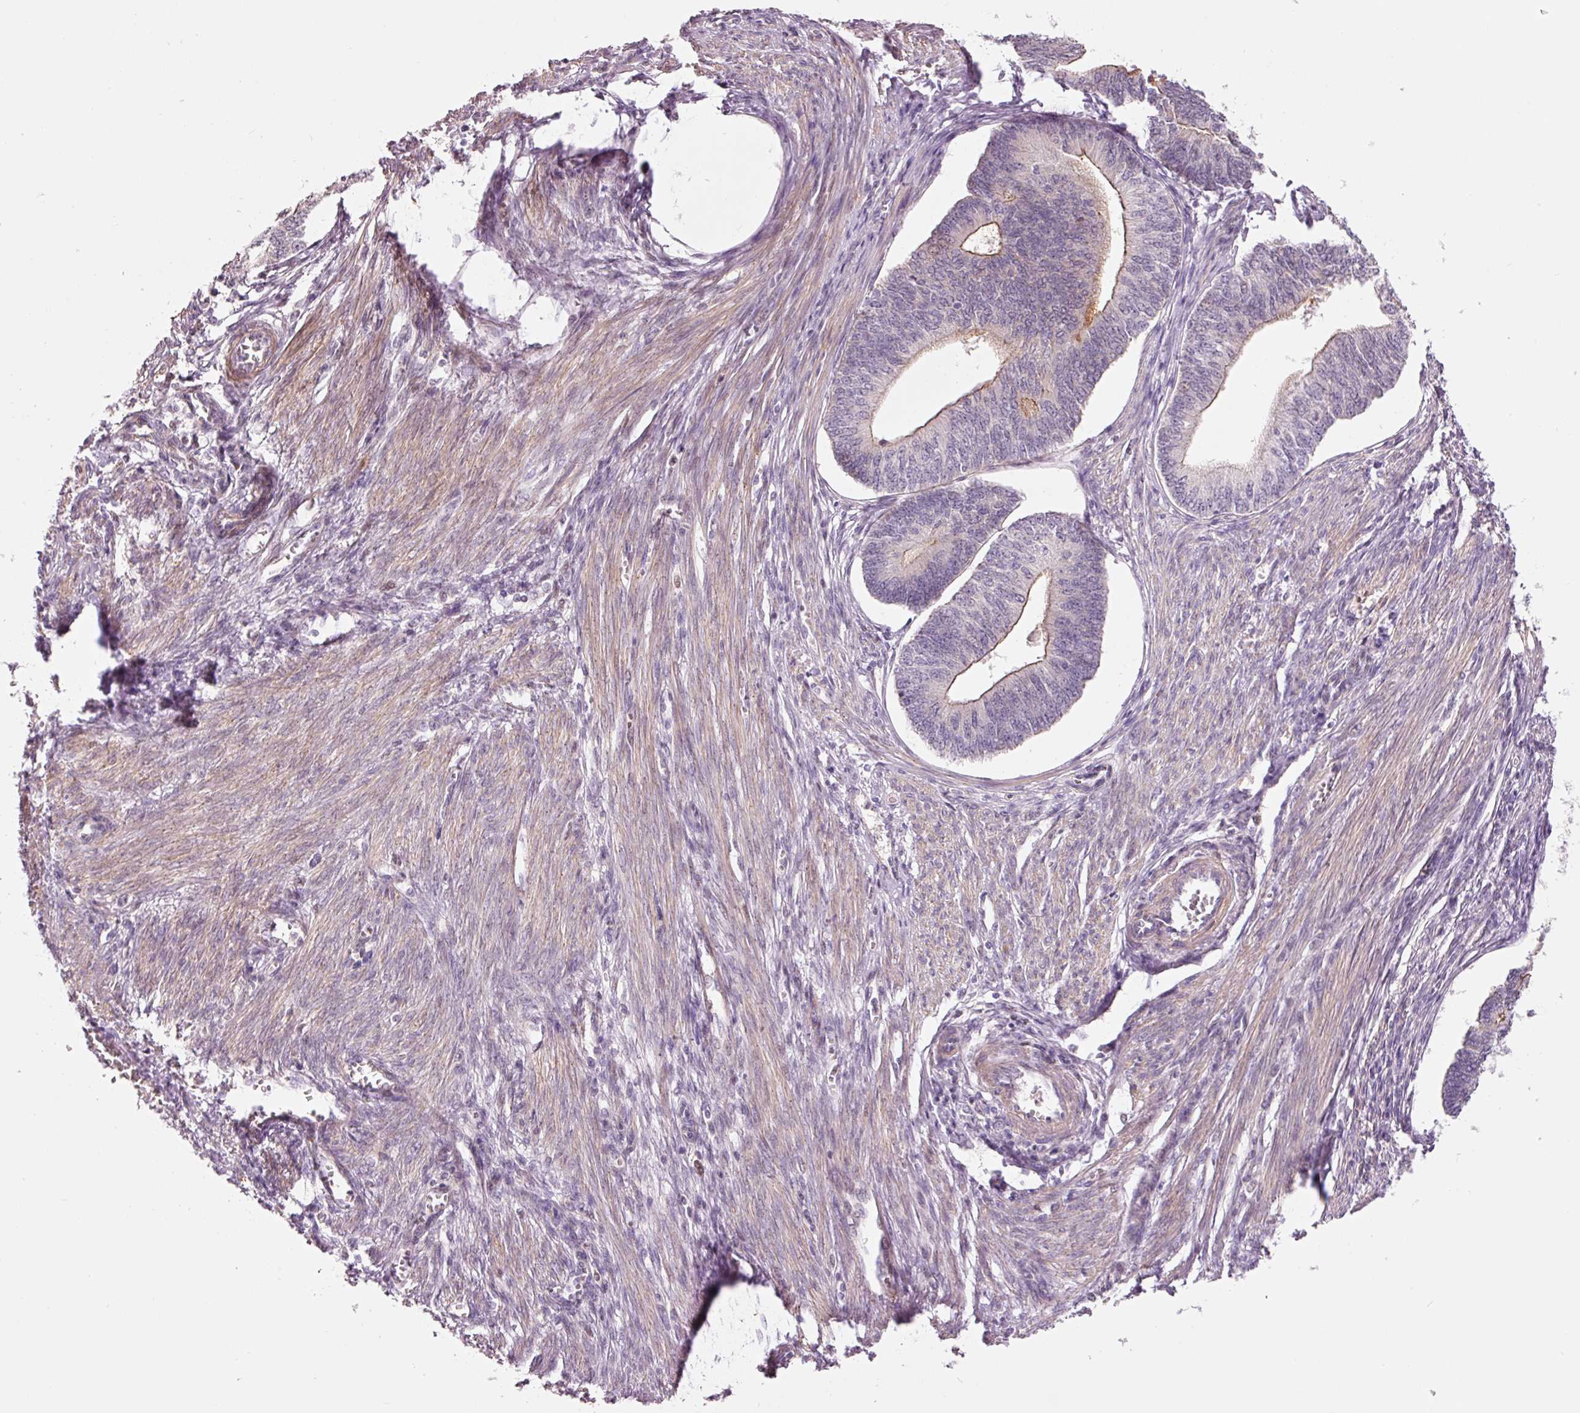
{"staining": {"intensity": "moderate", "quantity": "<25%", "location": "cytoplasmic/membranous"}, "tissue": "endometrial cancer", "cell_type": "Tumor cells", "image_type": "cancer", "snomed": [{"axis": "morphology", "description": "Adenocarcinoma, NOS"}, {"axis": "topography", "description": "Endometrium"}], "caption": "Endometrial cancer (adenocarcinoma) stained with immunohistochemistry (IHC) shows moderate cytoplasmic/membranous staining in approximately <25% of tumor cells.", "gene": "DAPP1", "patient": {"sex": "female", "age": 68}}